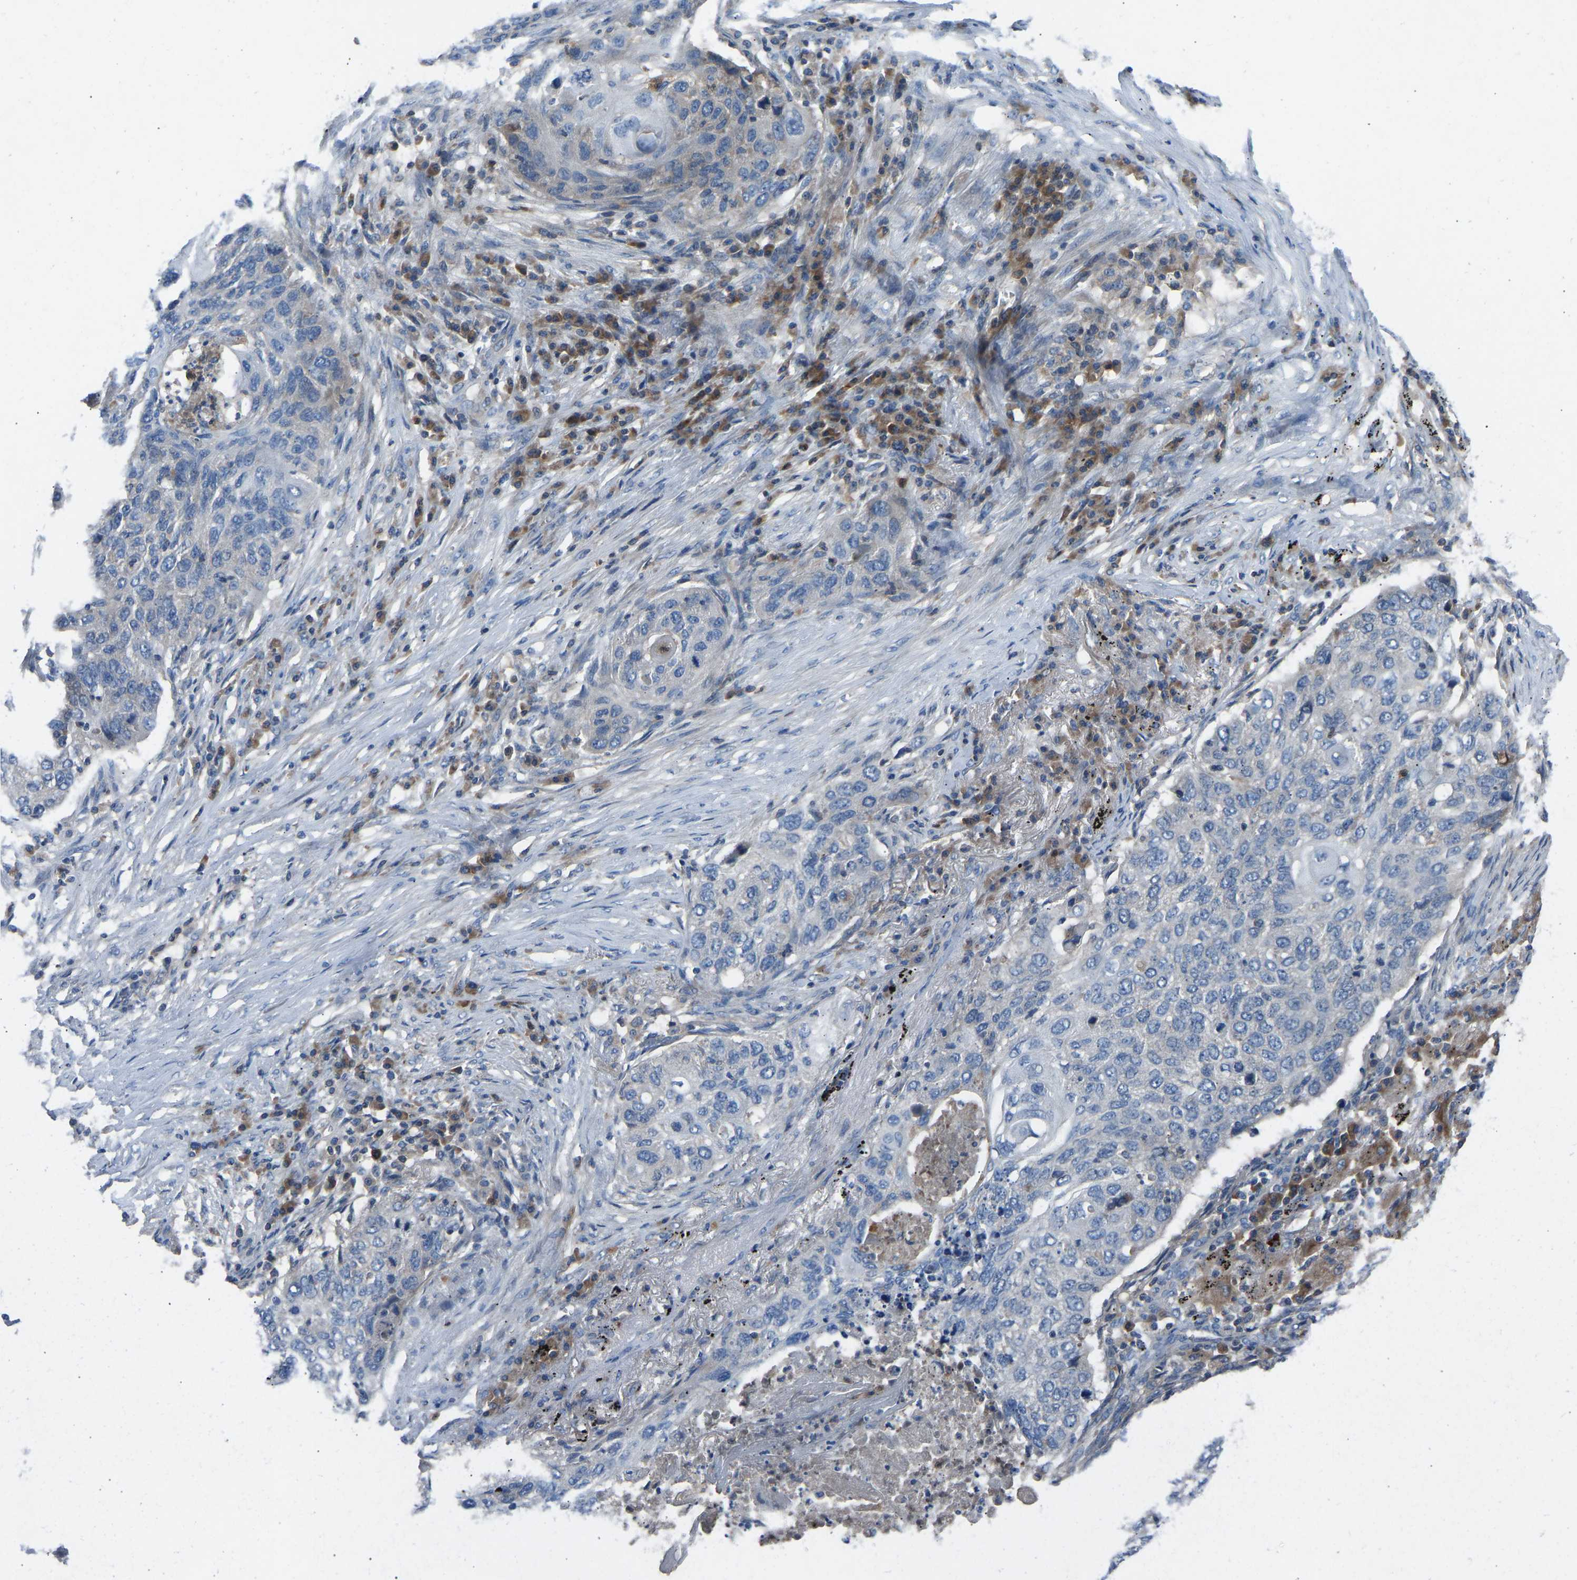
{"staining": {"intensity": "negative", "quantity": "none", "location": "none"}, "tissue": "lung cancer", "cell_type": "Tumor cells", "image_type": "cancer", "snomed": [{"axis": "morphology", "description": "Squamous cell carcinoma, NOS"}, {"axis": "topography", "description": "Lung"}], "caption": "The immunohistochemistry histopathology image has no significant positivity in tumor cells of lung squamous cell carcinoma tissue. Brightfield microscopy of immunohistochemistry (IHC) stained with DAB (brown) and hematoxylin (blue), captured at high magnification.", "gene": "GRK6", "patient": {"sex": "female", "age": 63}}